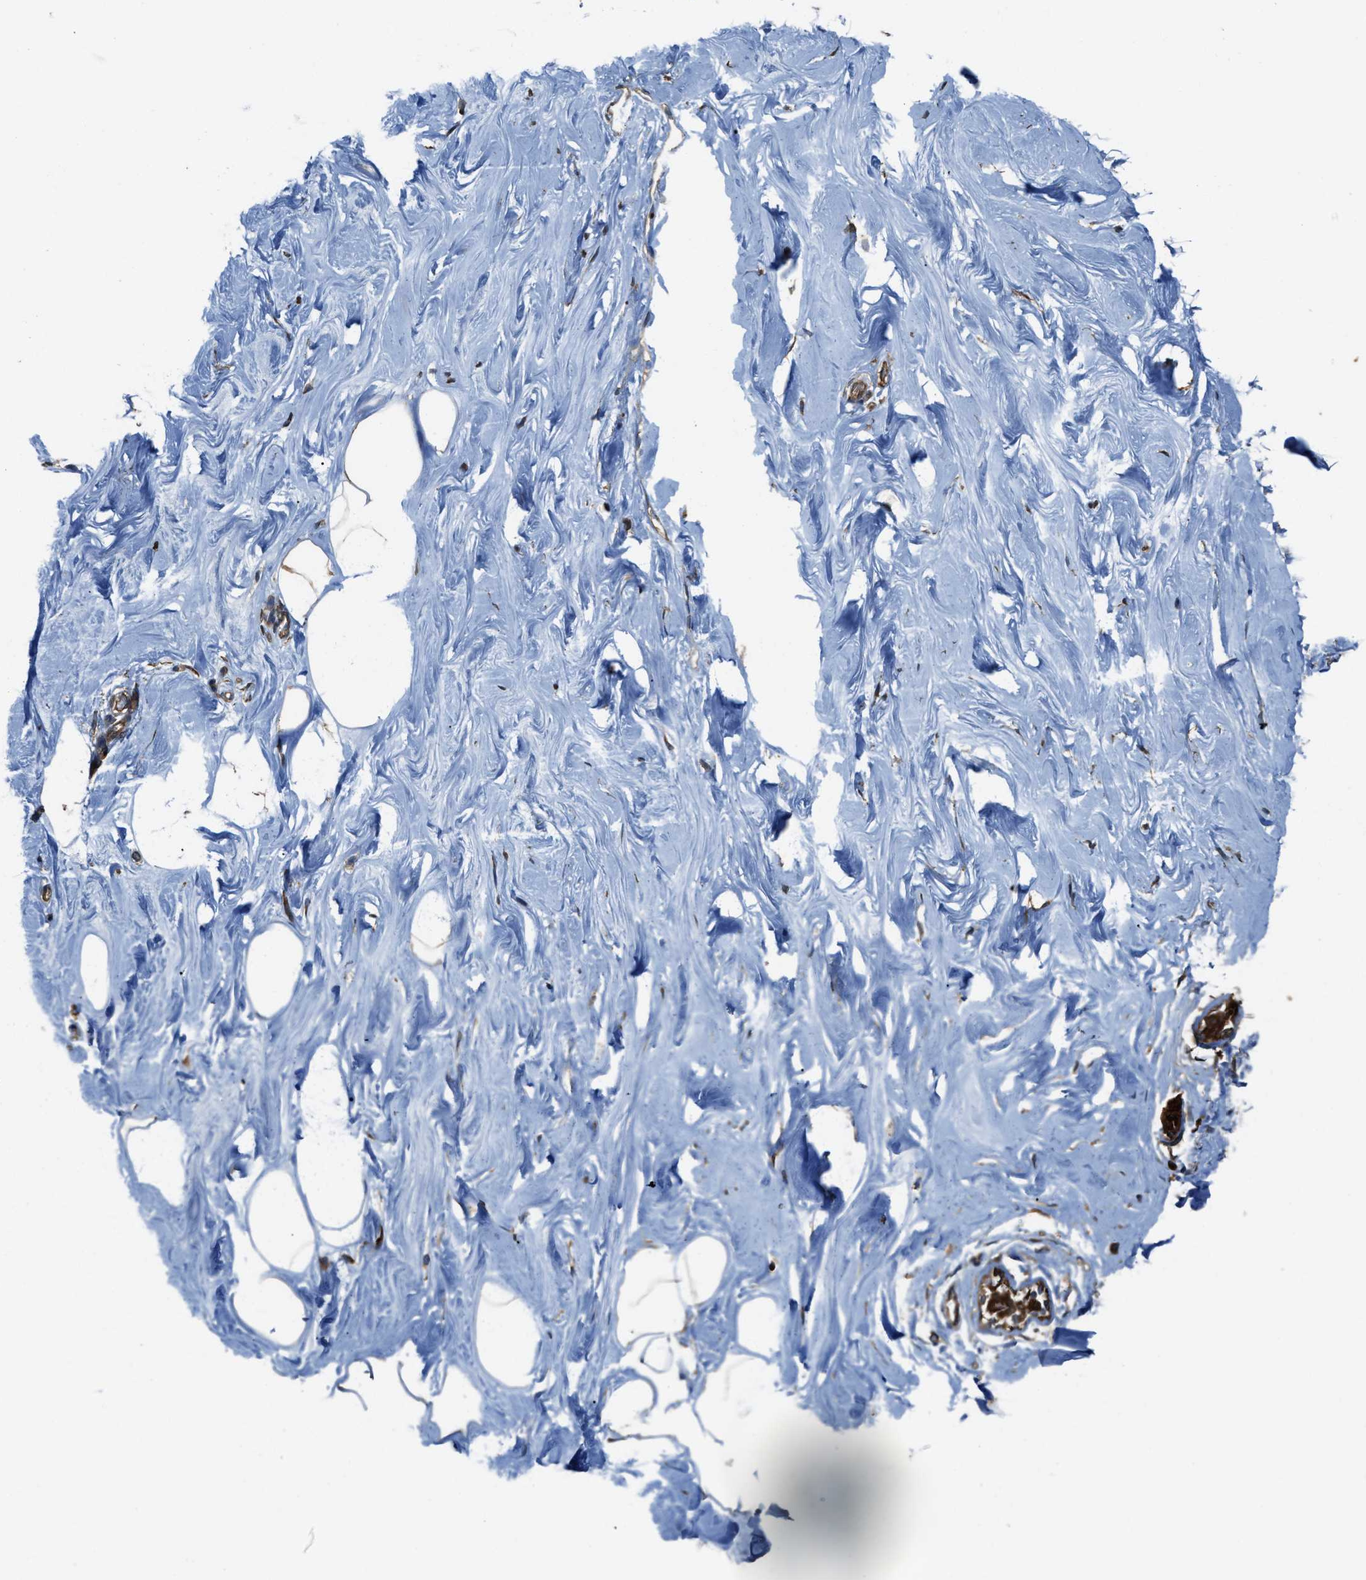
{"staining": {"intensity": "strong", "quantity": ">75%", "location": "cytoplasmic/membranous"}, "tissue": "adipose tissue", "cell_type": "Adipocytes", "image_type": "normal", "snomed": [{"axis": "morphology", "description": "Normal tissue, NOS"}, {"axis": "morphology", "description": "Fibrosis, NOS"}, {"axis": "topography", "description": "Breast"}, {"axis": "topography", "description": "Adipose tissue"}], "caption": "Normal adipose tissue was stained to show a protein in brown. There is high levels of strong cytoplasmic/membranous positivity in approximately >75% of adipocytes.", "gene": "ATIC", "patient": {"sex": "female", "age": 39}}